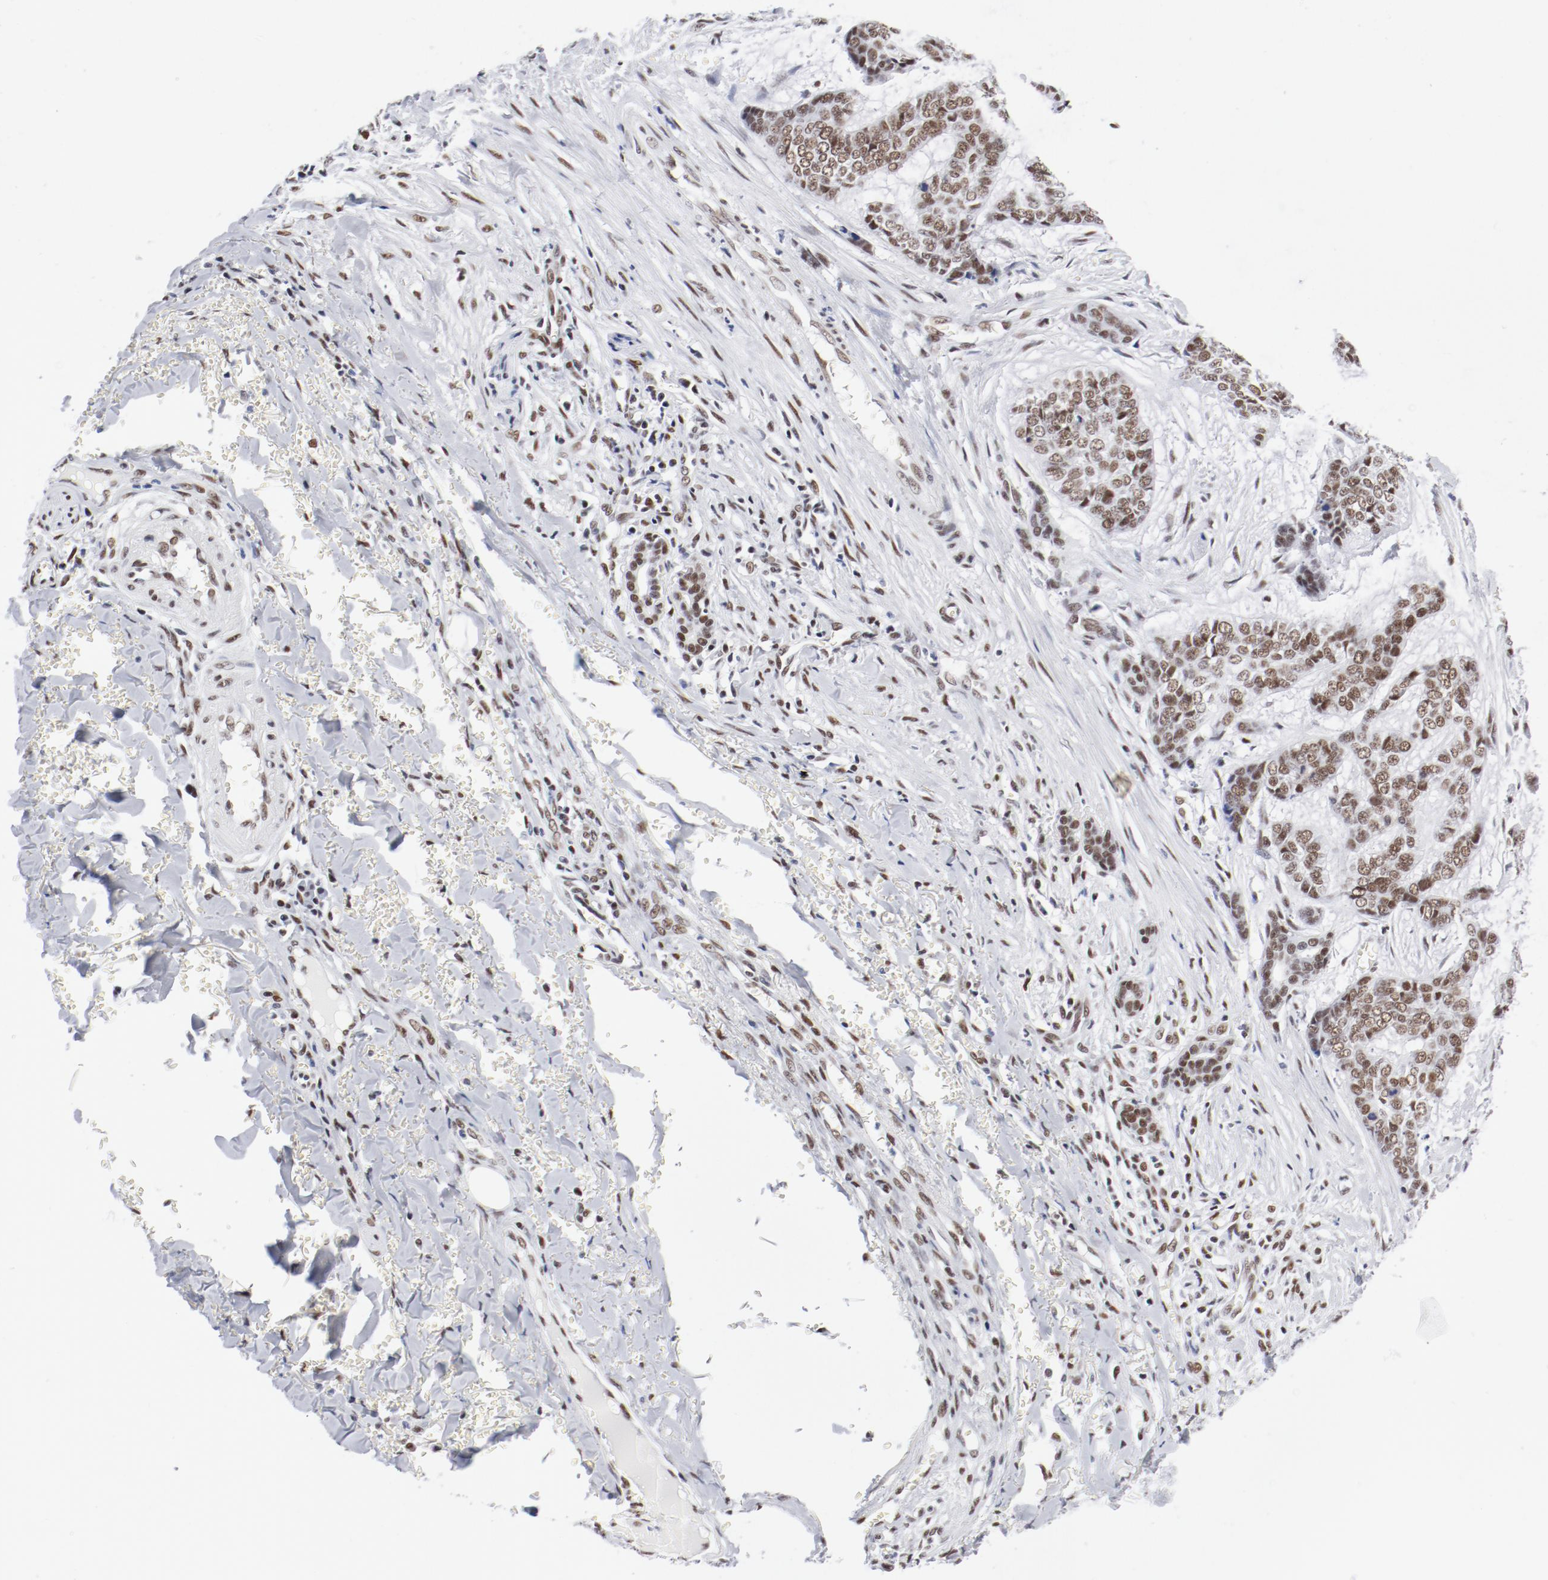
{"staining": {"intensity": "weak", "quantity": ">75%", "location": "nuclear"}, "tissue": "skin cancer", "cell_type": "Tumor cells", "image_type": "cancer", "snomed": [{"axis": "morphology", "description": "Basal cell carcinoma"}, {"axis": "topography", "description": "Skin"}], "caption": "Protein expression analysis of human basal cell carcinoma (skin) reveals weak nuclear expression in about >75% of tumor cells.", "gene": "ATF2", "patient": {"sex": "female", "age": 64}}